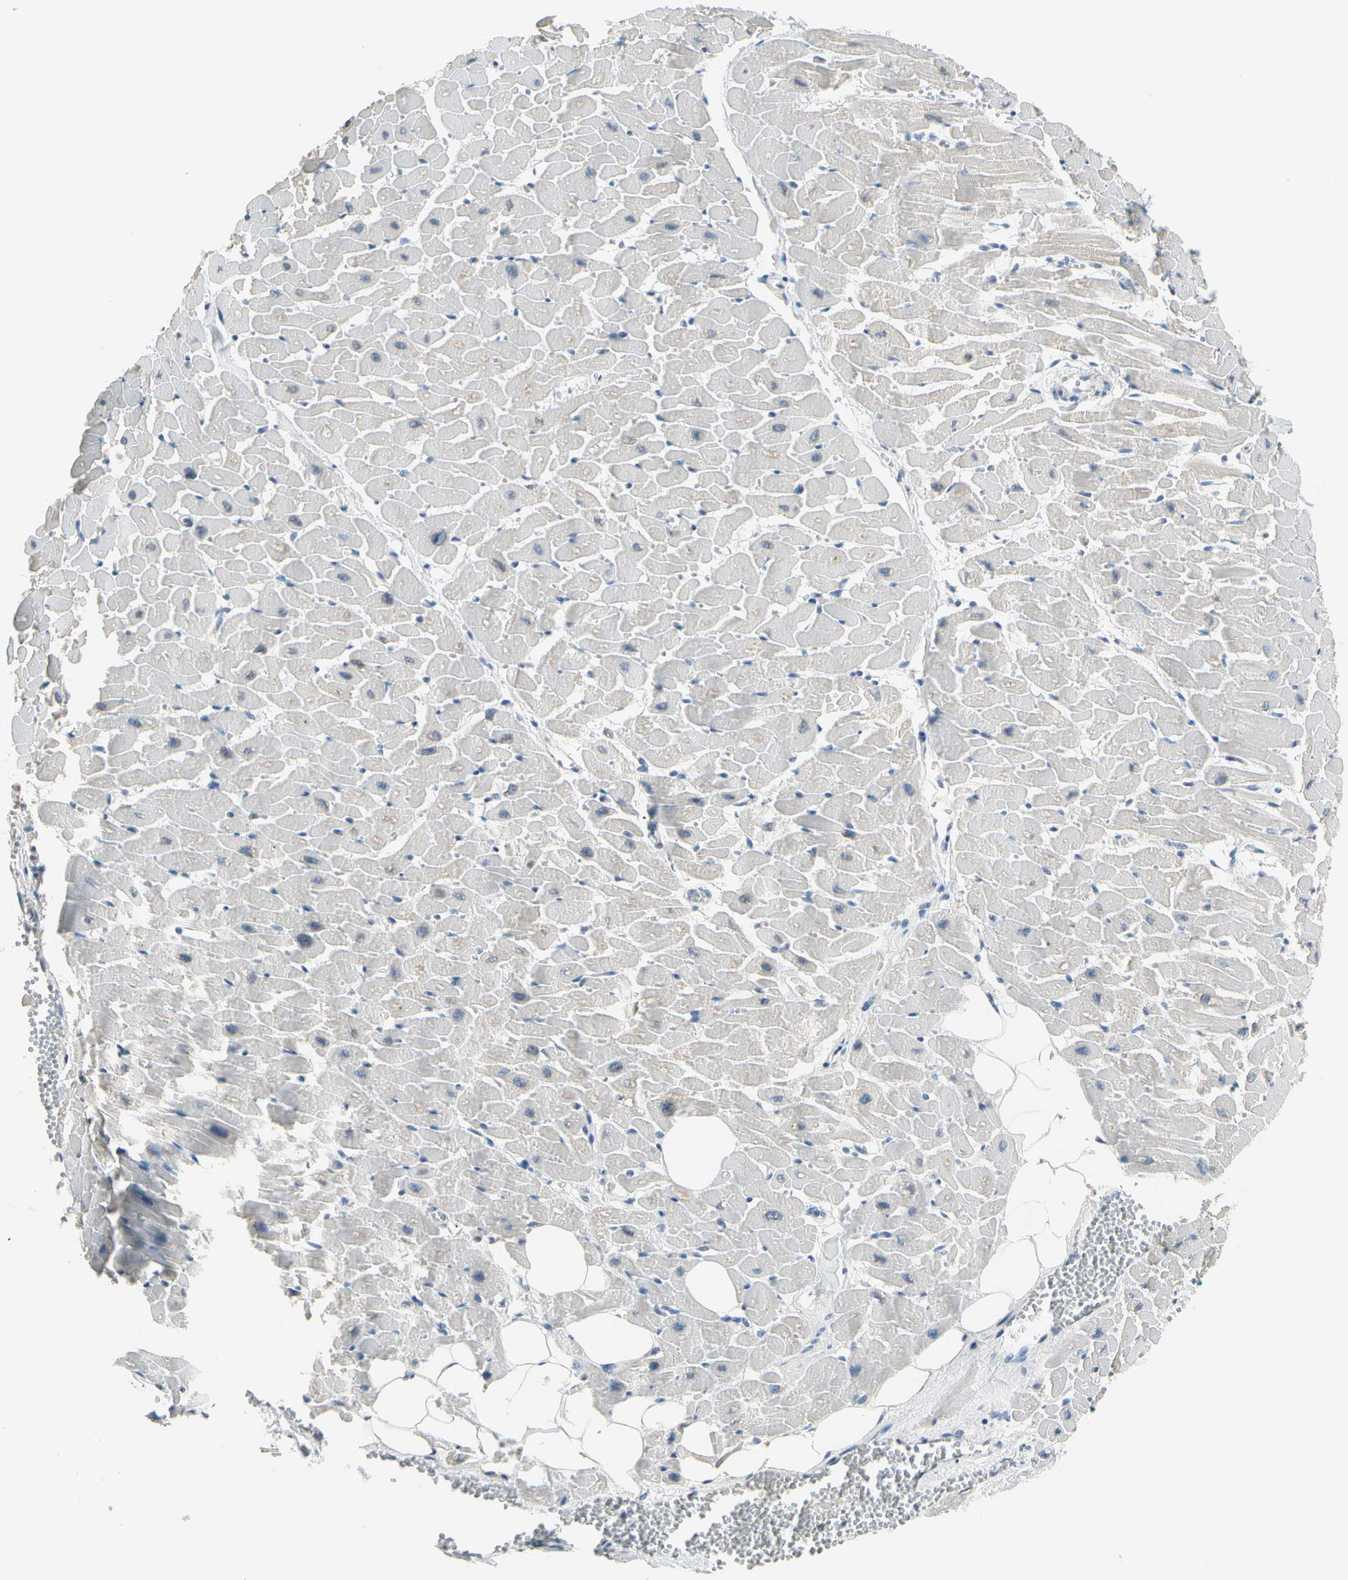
{"staining": {"intensity": "negative", "quantity": "none", "location": "none"}, "tissue": "heart muscle", "cell_type": "Cardiomyocytes", "image_type": "normal", "snomed": [{"axis": "morphology", "description": "Normal tissue, NOS"}, {"axis": "topography", "description": "Heart"}], "caption": "Immunohistochemistry histopathology image of benign human heart muscle stained for a protein (brown), which exhibits no positivity in cardiomyocytes.", "gene": "STK40", "patient": {"sex": "female", "age": 19}}